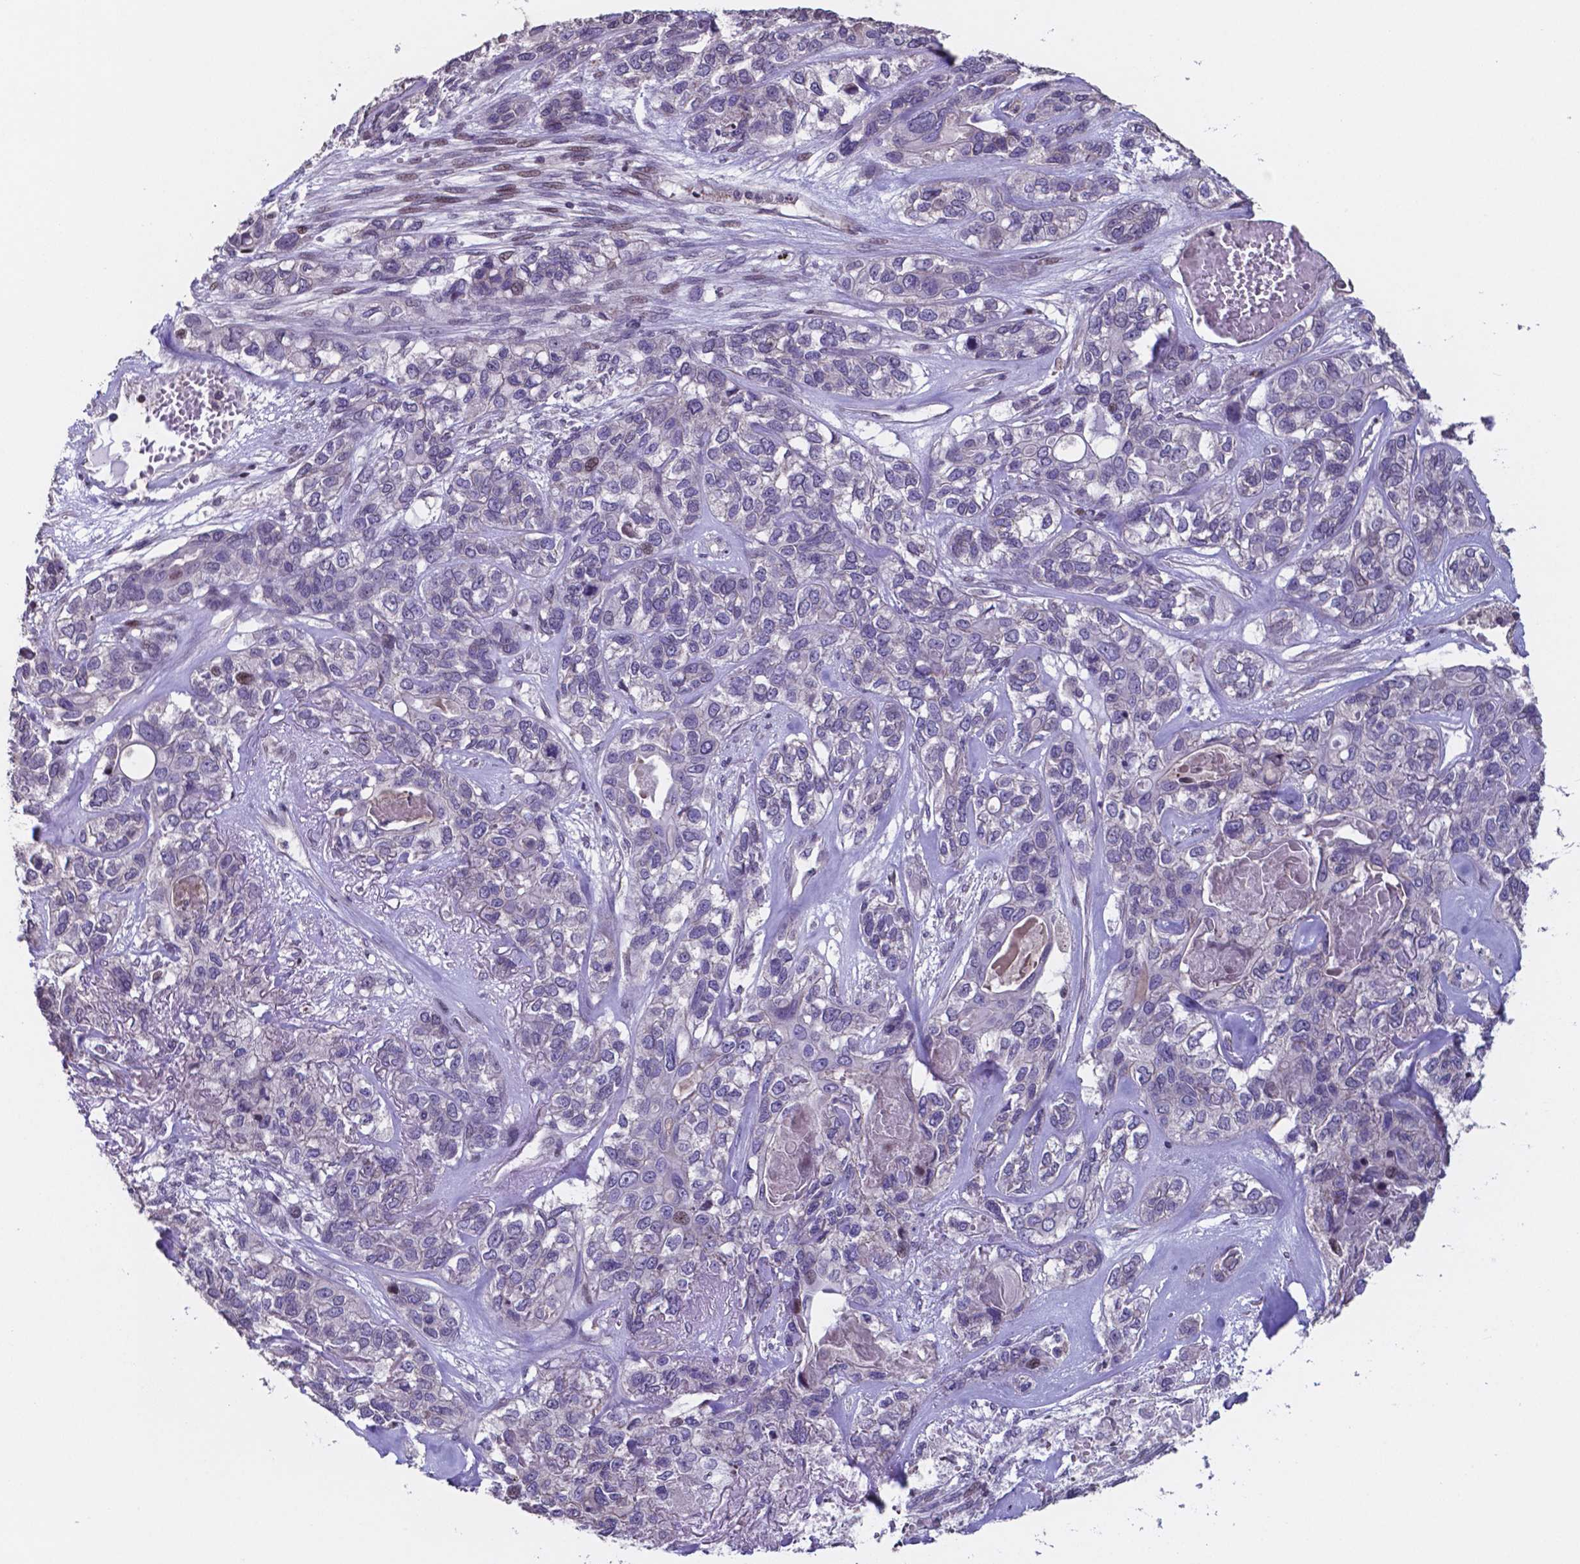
{"staining": {"intensity": "negative", "quantity": "none", "location": "none"}, "tissue": "lung cancer", "cell_type": "Tumor cells", "image_type": "cancer", "snomed": [{"axis": "morphology", "description": "Squamous cell carcinoma, NOS"}, {"axis": "topography", "description": "Lung"}], "caption": "Tumor cells are negative for brown protein staining in lung squamous cell carcinoma. The staining is performed using DAB brown chromogen with nuclei counter-stained in using hematoxylin.", "gene": "MLC1", "patient": {"sex": "female", "age": 70}}